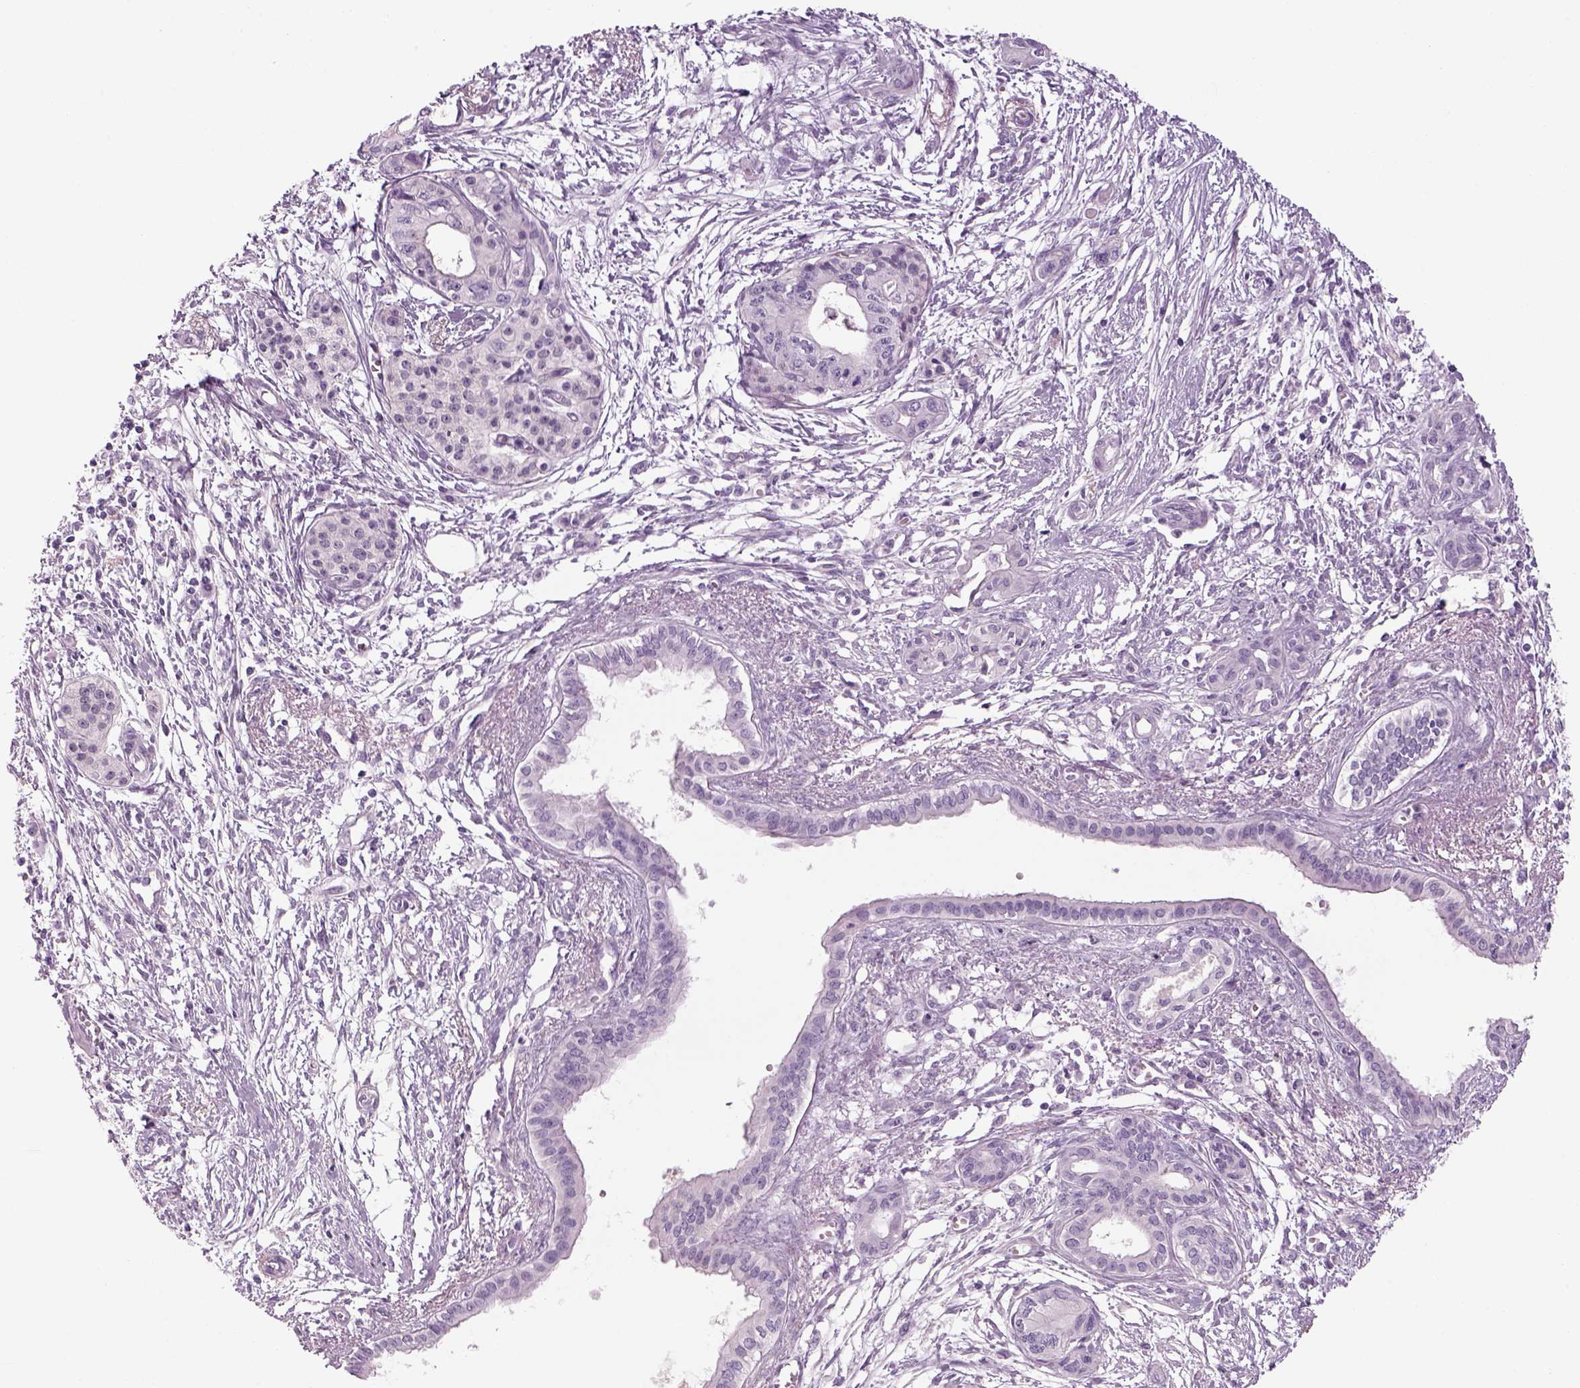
{"staining": {"intensity": "negative", "quantity": "none", "location": "none"}, "tissue": "pancreatic cancer", "cell_type": "Tumor cells", "image_type": "cancer", "snomed": [{"axis": "morphology", "description": "Adenocarcinoma, NOS"}, {"axis": "topography", "description": "Pancreas"}], "caption": "This micrograph is of pancreatic cancer (adenocarcinoma) stained with immunohistochemistry to label a protein in brown with the nuclei are counter-stained blue. There is no expression in tumor cells.", "gene": "MDH1B", "patient": {"sex": "female", "age": 76}}